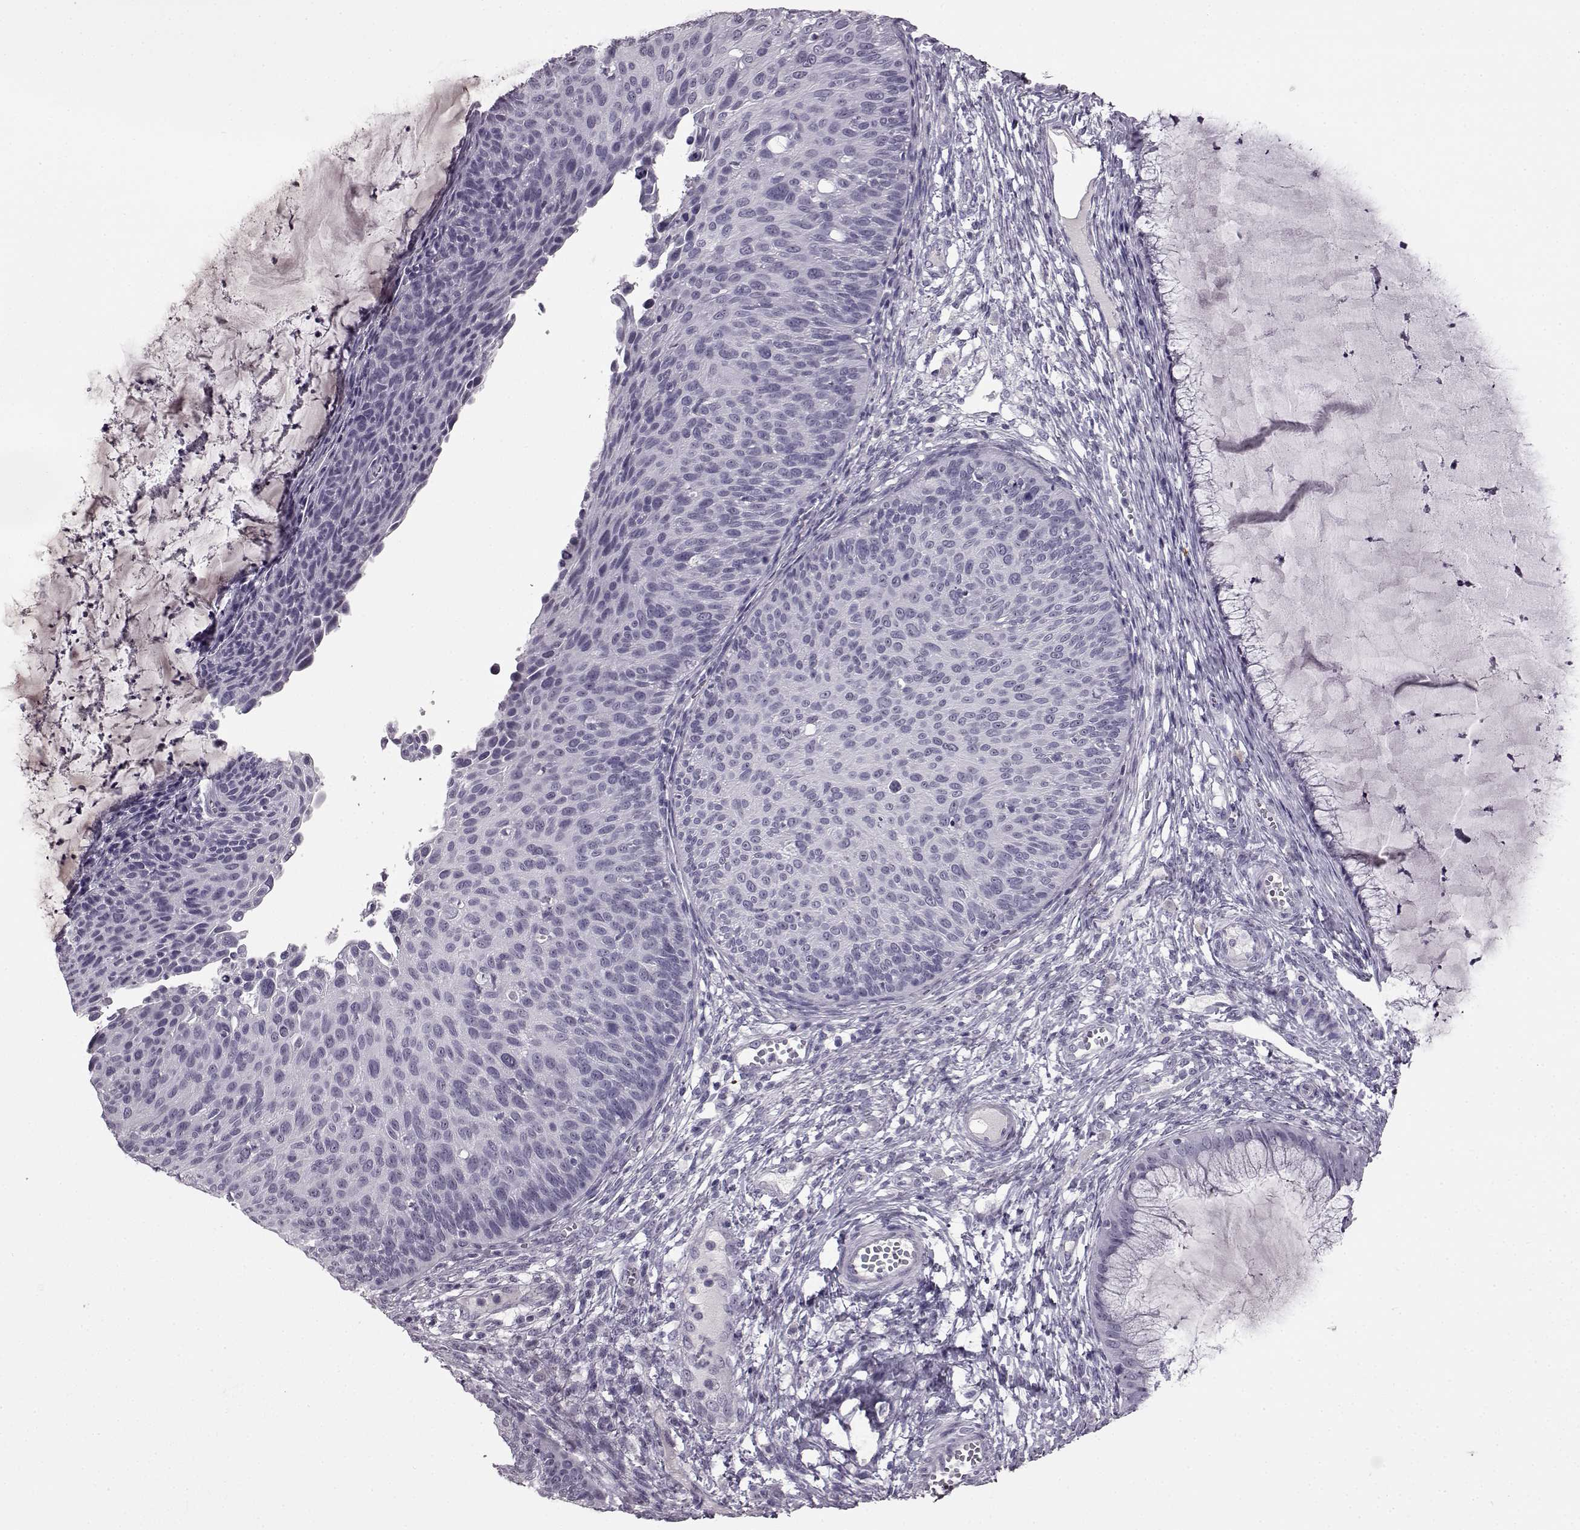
{"staining": {"intensity": "negative", "quantity": "none", "location": "none"}, "tissue": "cervical cancer", "cell_type": "Tumor cells", "image_type": "cancer", "snomed": [{"axis": "morphology", "description": "Squamous cell carcinoma, NOS"}, {"axis": "topography", "description": "Cervix"}], "caption": "The micrograph shows no significant expression in tumor cells of cervical cancer (squamous cell carcinoma).", "gene": "PRPH2", "patient": {"sex": "female", "age": 36}}